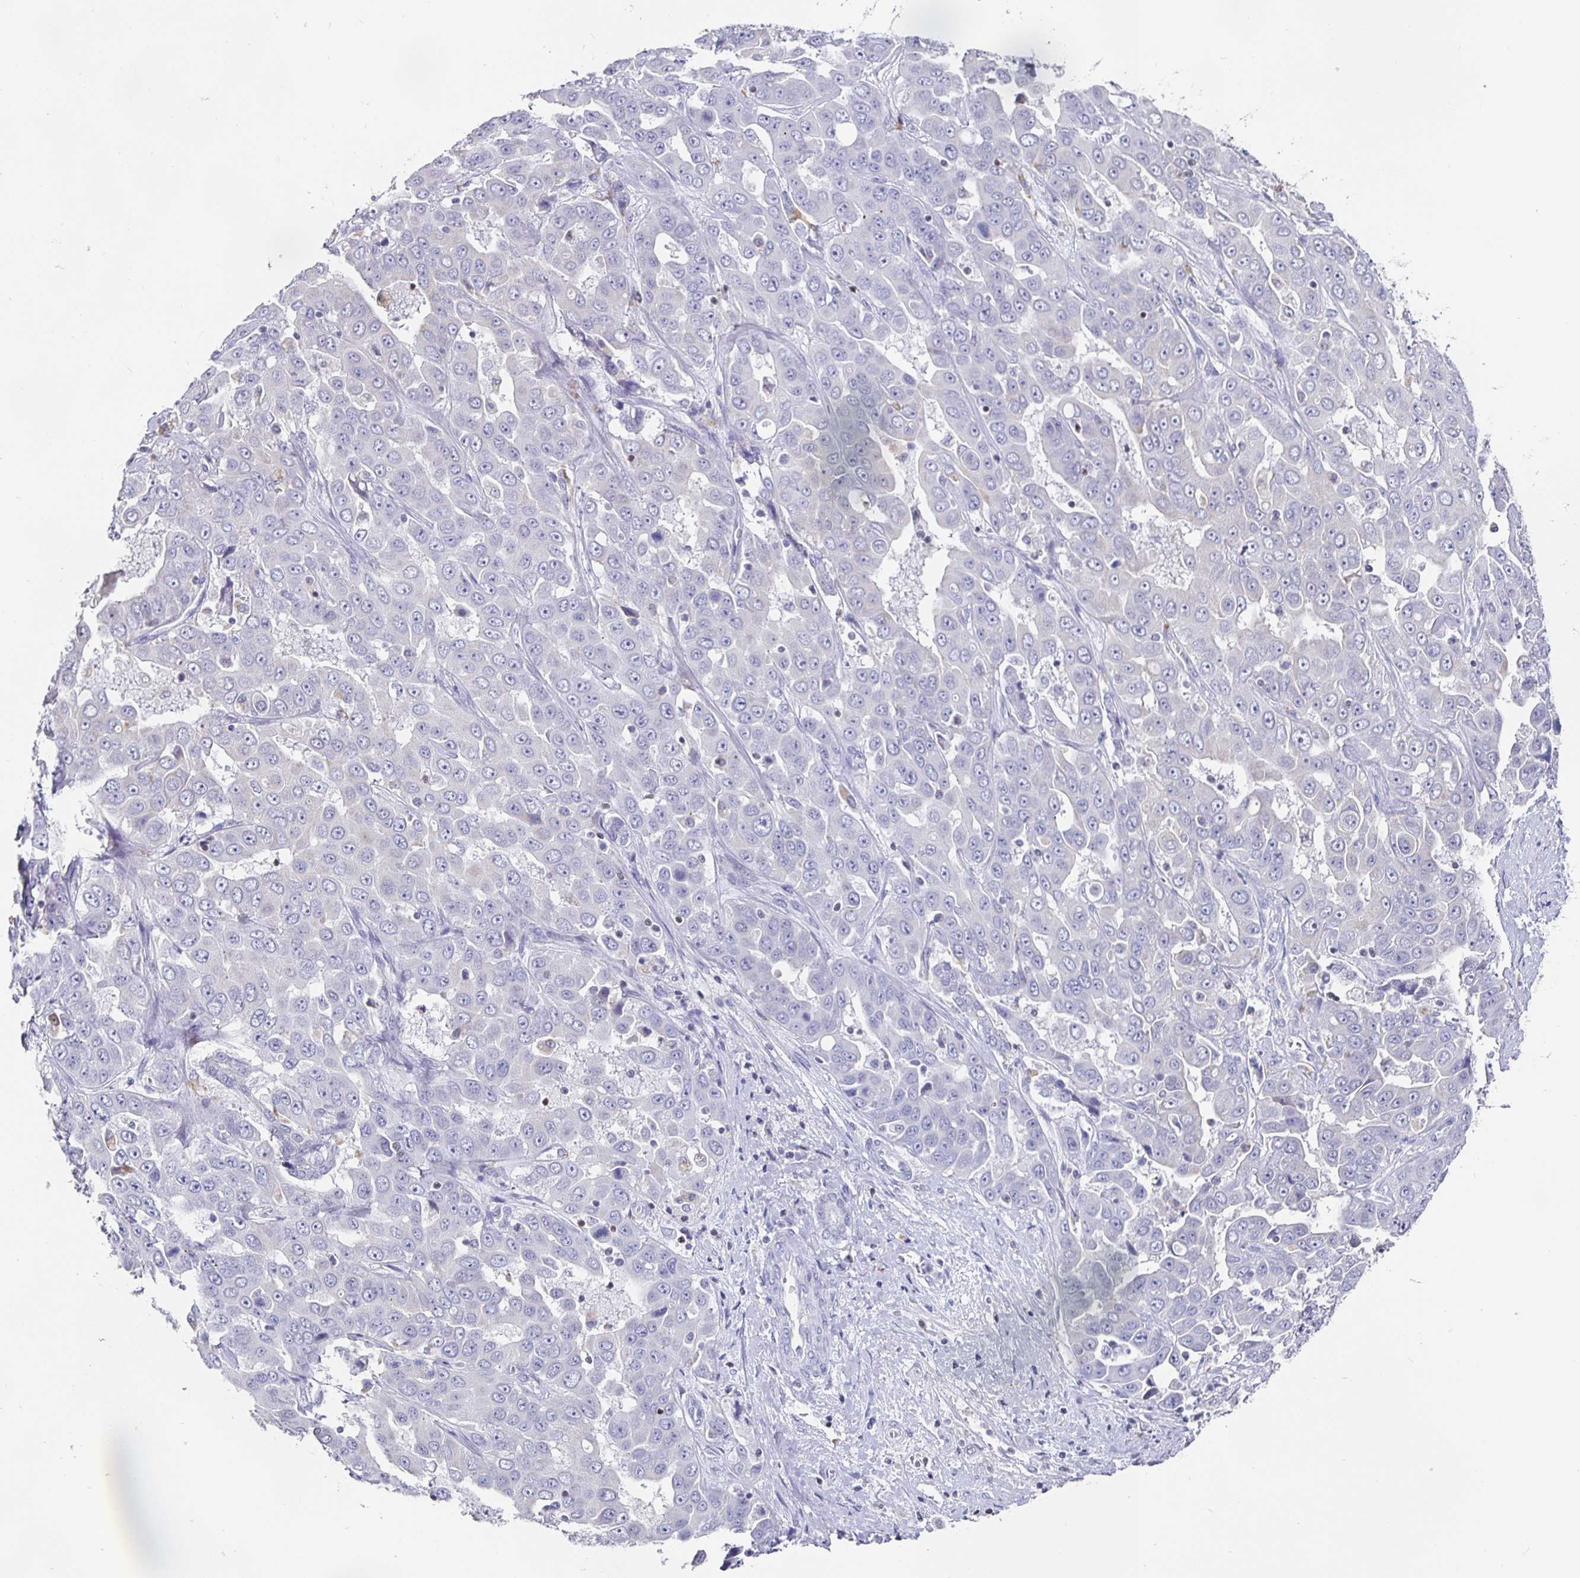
{"staining": {"intensity": "negative", "quantity": "none", "location": "none"}, "tissue": "liver cancer", "cell_type": "Tumor cells", "image_type": "cancer", "snomed": [{"axis": "morphology", "description": "Cholangiocarcinoma"}, {"axis": "topography", "description": "Liver"}], "caption": "Immunohistochemistry (IHC) of liver cancer (cholangiocarcinoma) exhibits no expression in tumor cells.", "gene": "RUNX2", "patient": {"sex": "female", "age": 52}}